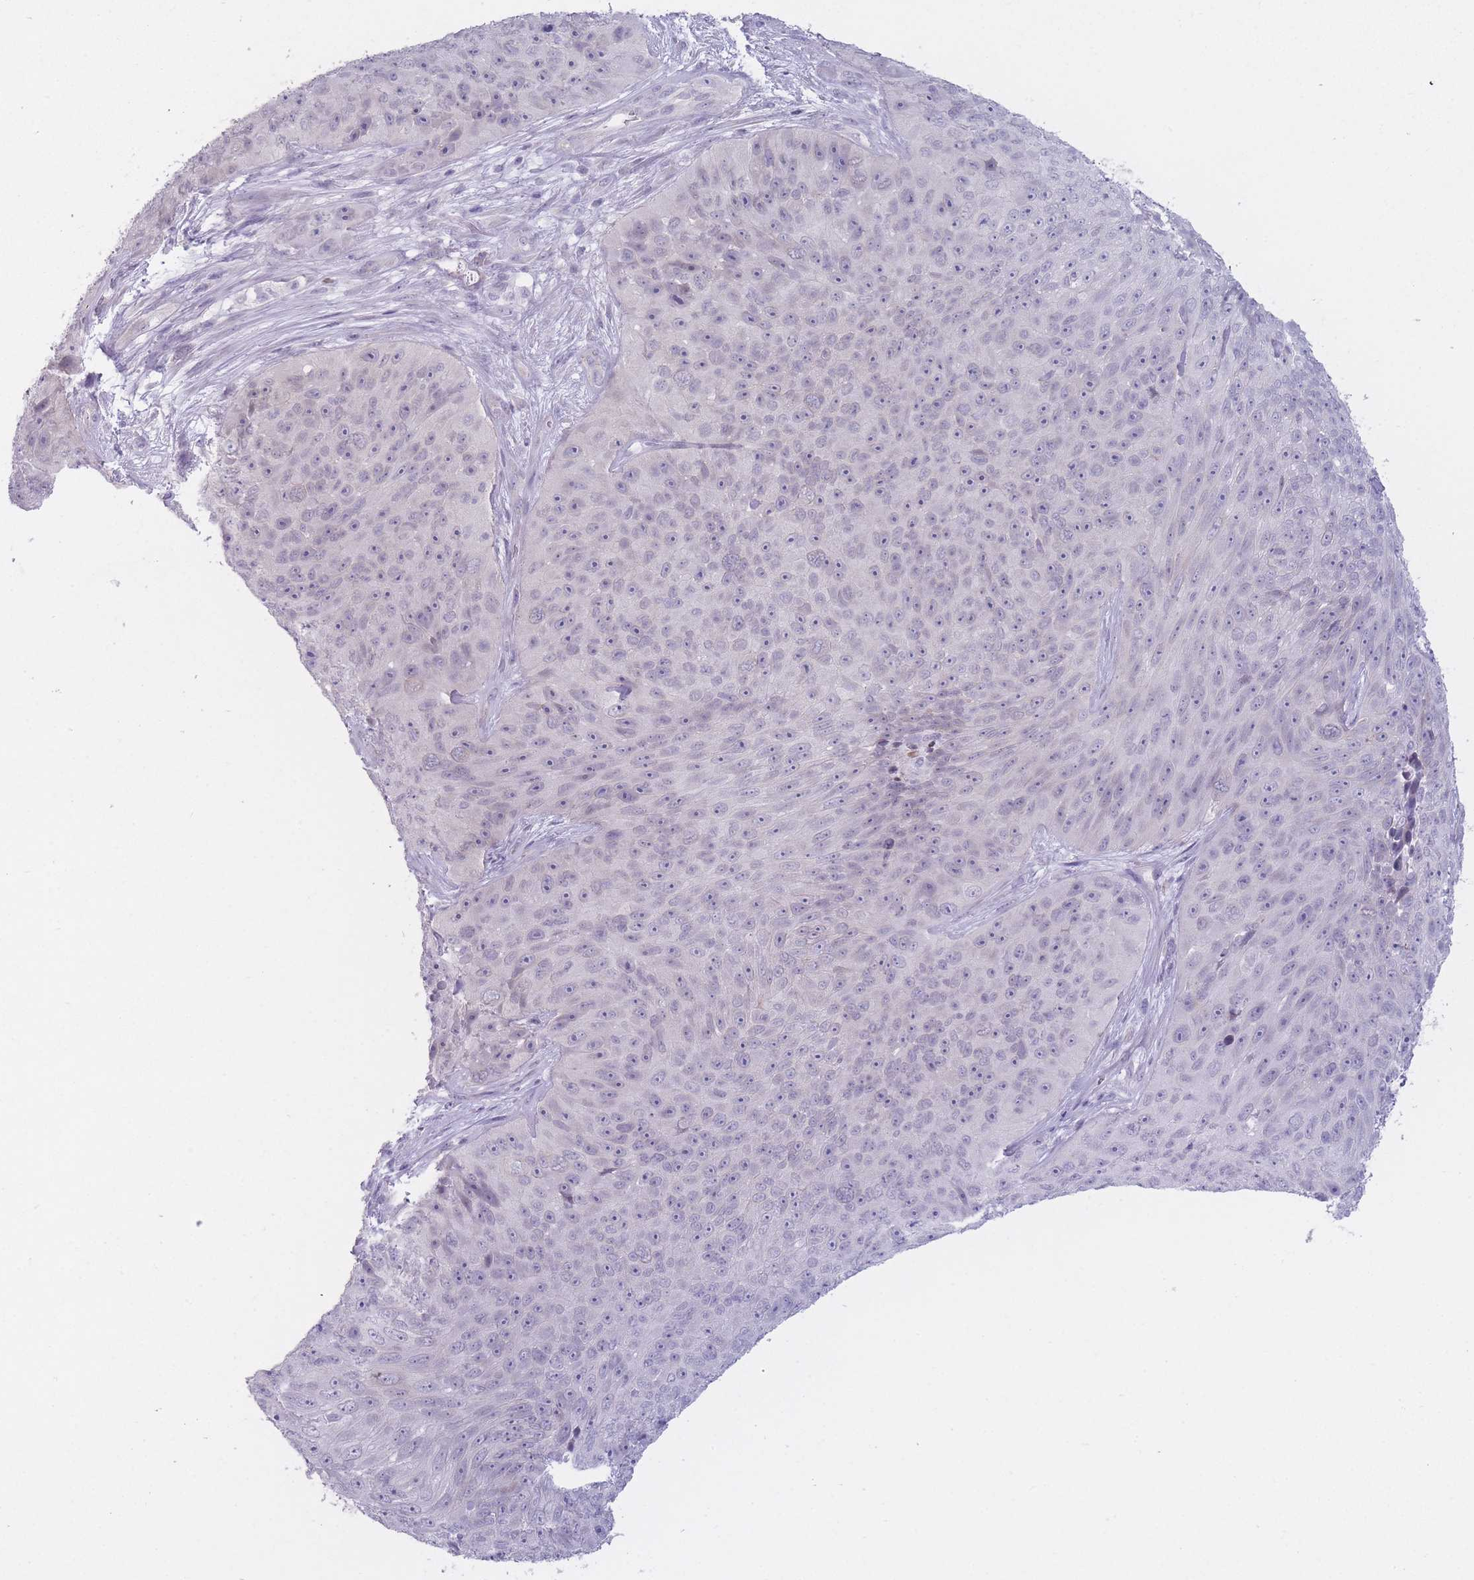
{"staining": {"intensity": "negative", "quantity": "none", "location": "none"}, "tissue": "skin cancer", "cell_type": "Tumor cells", "image_type": "cancer", "snomed": [{"axis": "morphology", "description": "Squamous cell carcinoma, NOS"}, {"axis": "topography", "description": "Skin"}], "caption": "A histopathology image of skin cancer (squamous cell carcinoma) stained for a protein exhibits no brown staining in tumor cells. (DAB IHC, high magnification).", "gene": "DCANP1", "patient": {"sex": "female", "age": 87}}